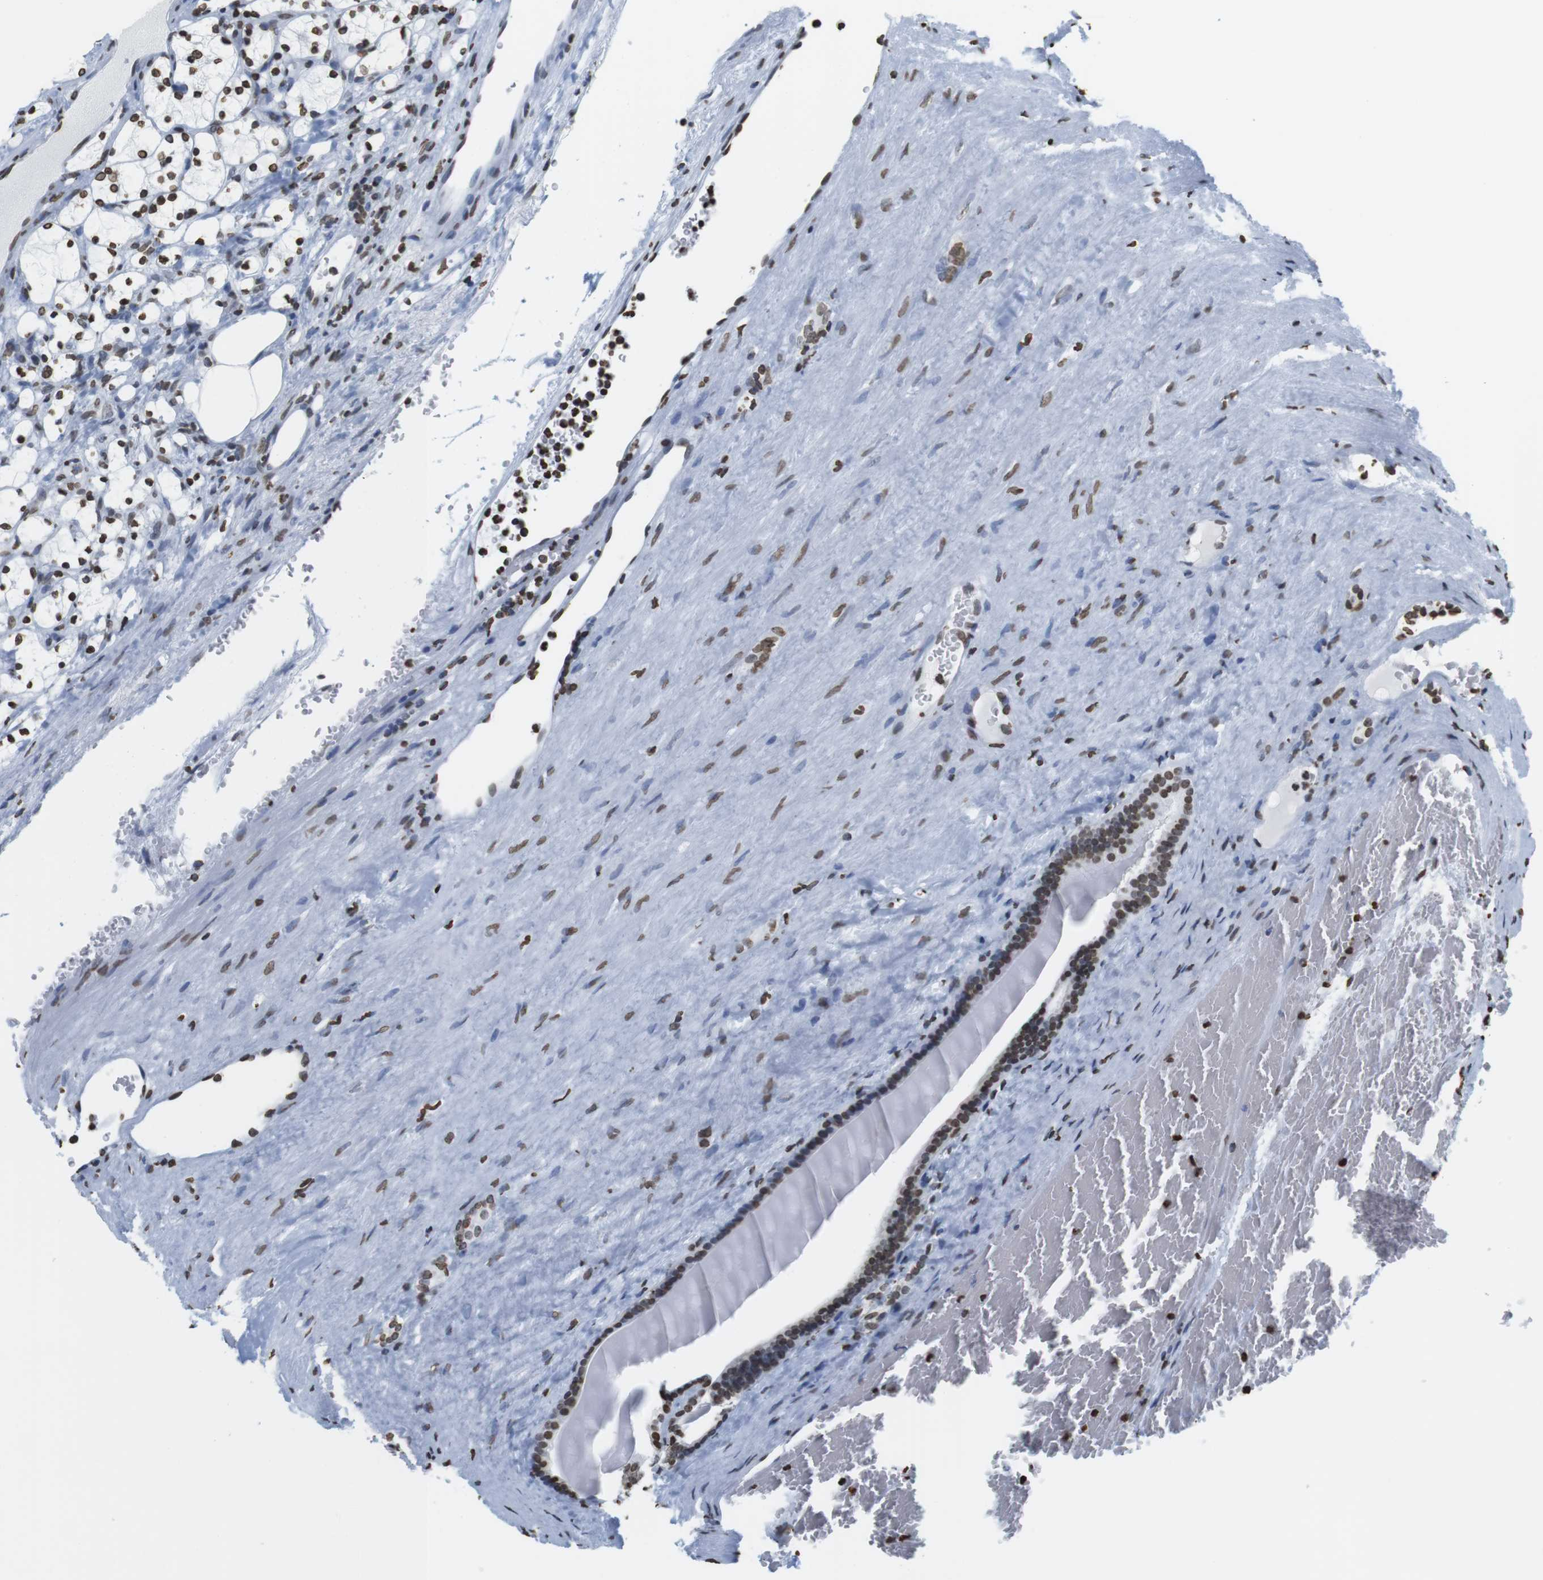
{"staining": {"intensity": "strong", "quantity": ">75%", "location": "nuclear"}, "tissue": "renal cancer", "cell_type": "Tumor cells", "image_type": "cancer", "snomed": [{"axis": "morphology", "description": "Adenocarcinoma, NOS"}, {"axis": "topography", "description": "Kidney"}], "caption": "Renal cancer stained with a protein marker exhibits strong staining in tumor cells.", "gene": "BSX", "patient": {"sex": "female", "age": 69}}